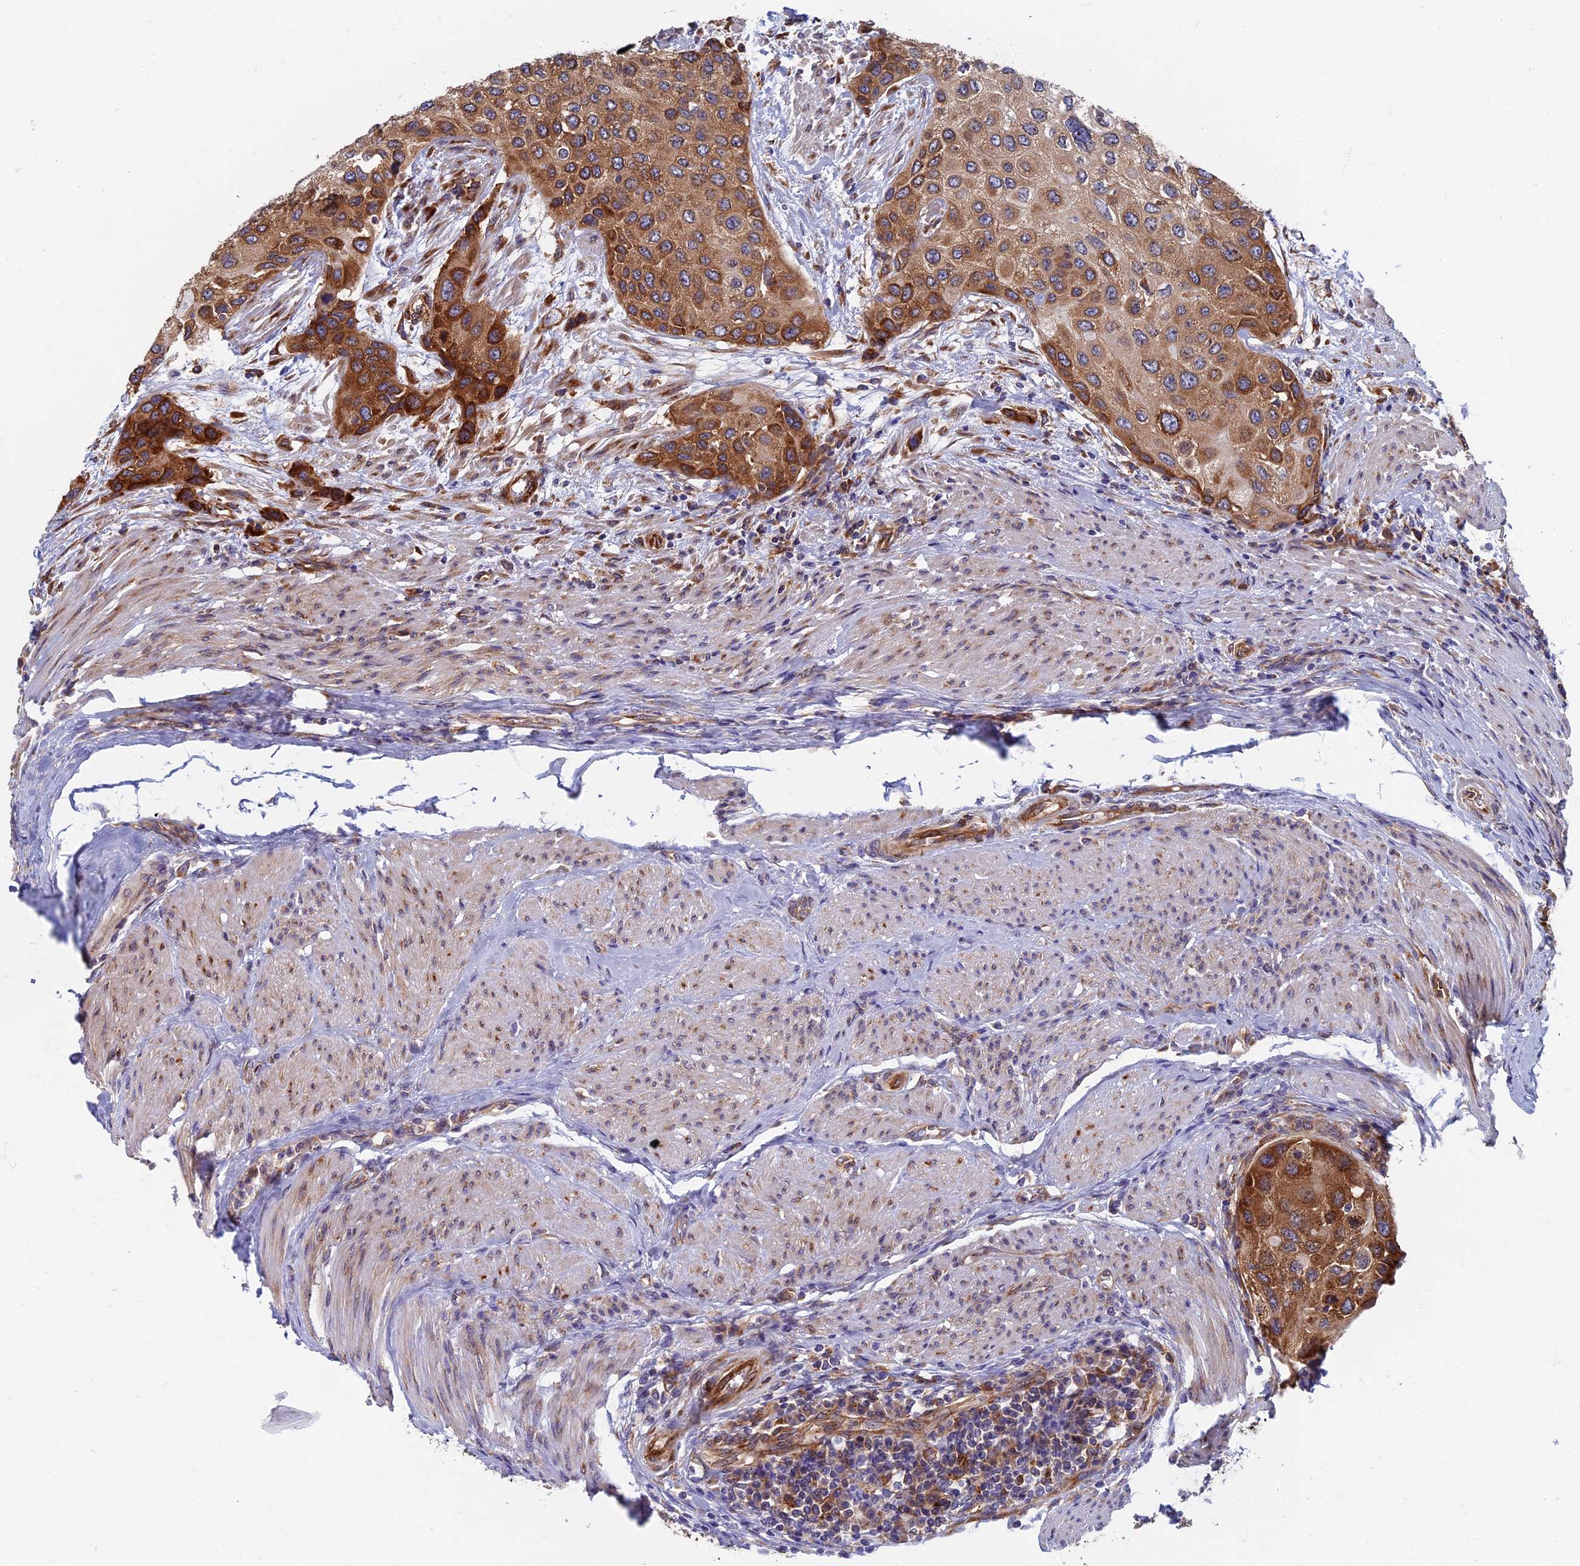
{"staining": {"intensity": "moderate", "quantity": ">75%", "location": "cytoplasmic/membranous"}, "tissue": "urothelial cancer", "cell_type": "Tumor cells", "image_type": "cancer", "snomed": [{"axis": "morphology", "description": "Normal tissue, NOS"}, {"axis": "morphology", "description": "Urothelial carcinoma, High grade"}, {"axis": "topography", "description": "Vascular tissue"}, {"axis": "topography", "description": "Urinary bladder"}], "caption": "A brown stain labels moderate cytoplasmic/membranous positivity of a protein in human high-grade urothelial carcinoma tumor cells.", "gene": "YBX1", "patient": {"sex": "female", "age": 56}}